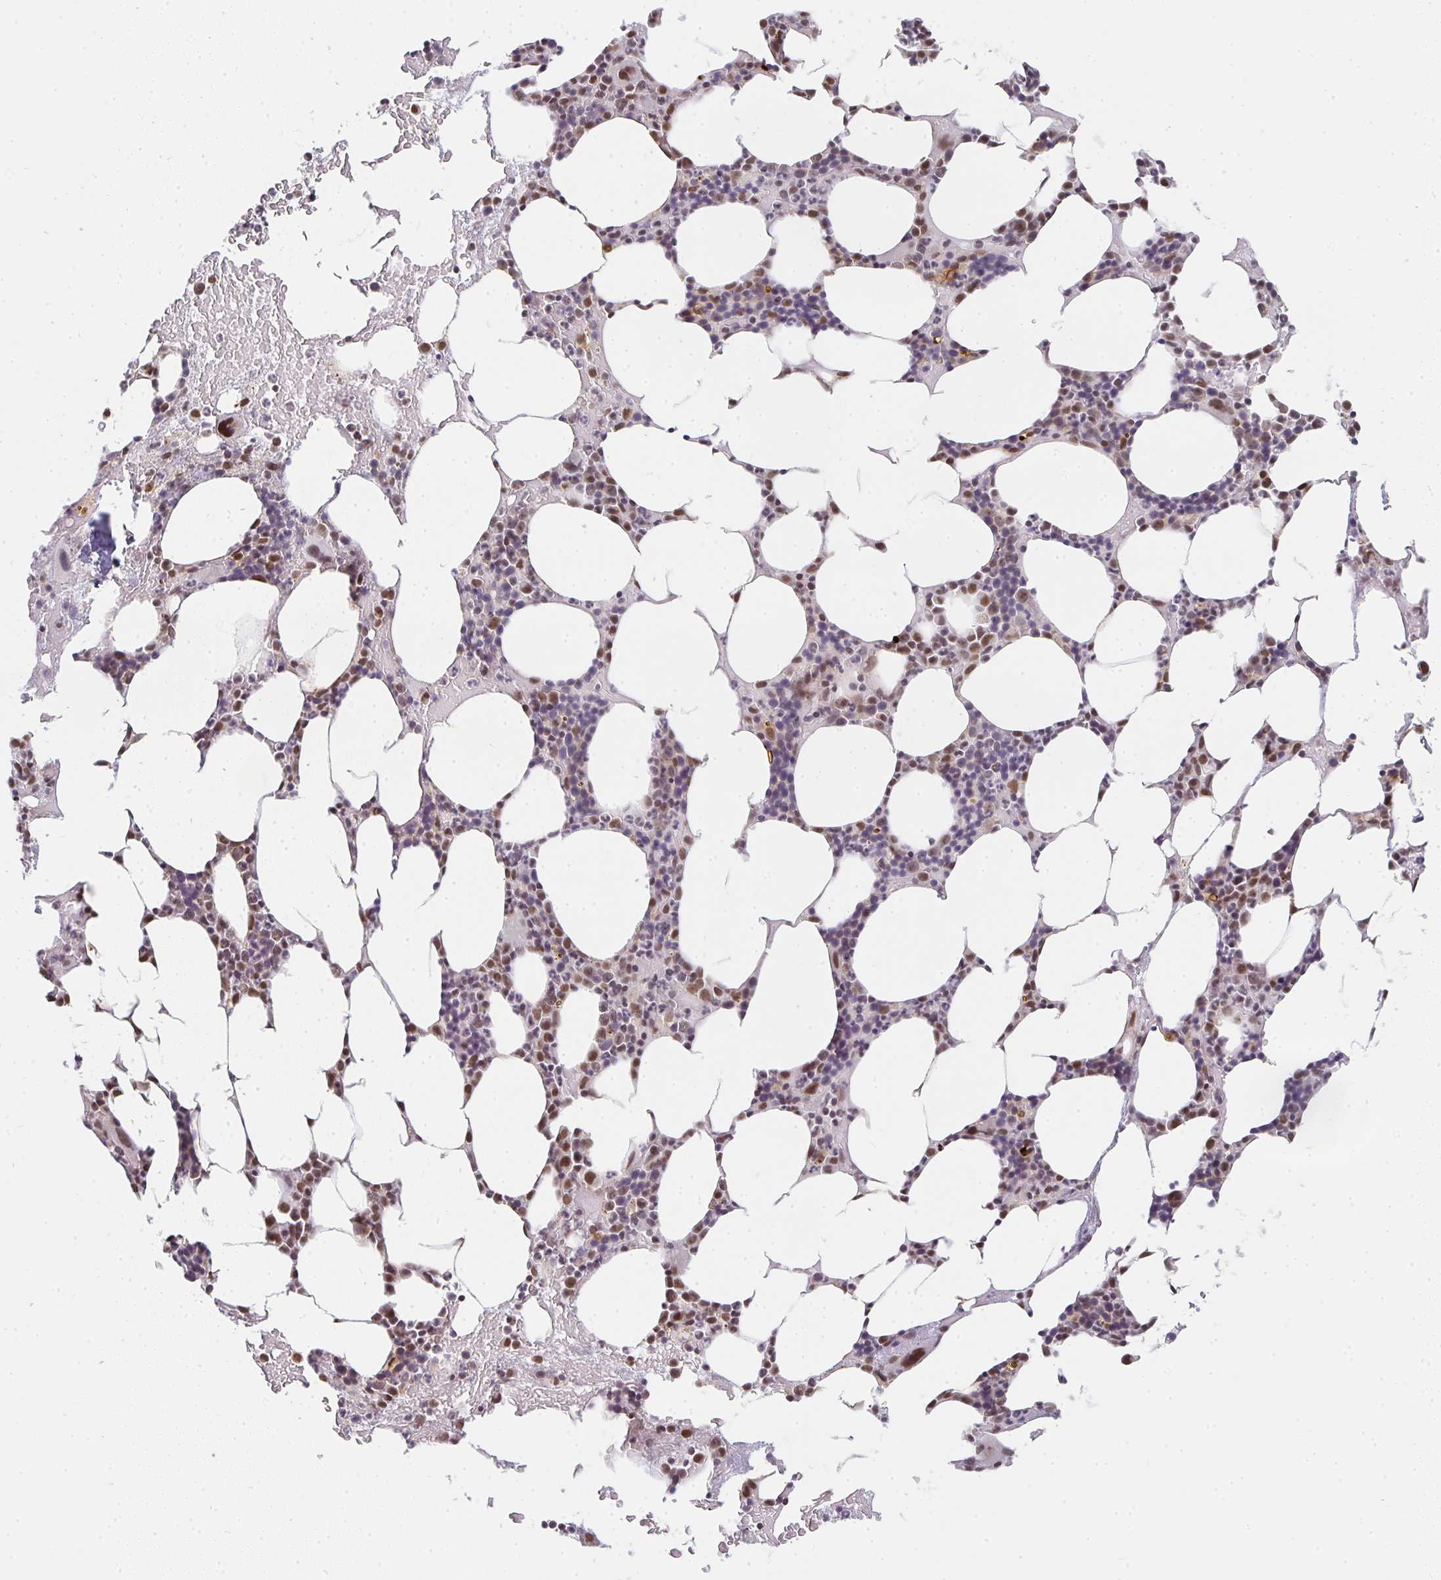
{"staining": {"intensity": "moderate", "quantity": "25%-75%", "location": "nuclear"}, "tissue": "bone marrow", "cell_type": "Hematopoietic cells", "image_type": "normal", "snomed": [{"axis": "morphology", "description": "Normal tissue, NOS"}, {"axis": "topography", "description": "Bone marrow"}], "caption": "Immunohistochemistry image of unremarkable bone marrow: human bone marrow stained using immunohistochemistry (IHC) displays medium levels of moderate protein expression localized specifically in the nuclear of hematopoietic cells, appearing as a nuclear brown color.", "gene": "SMARCA2", "patient": {"sex": "female", "age": 62}}